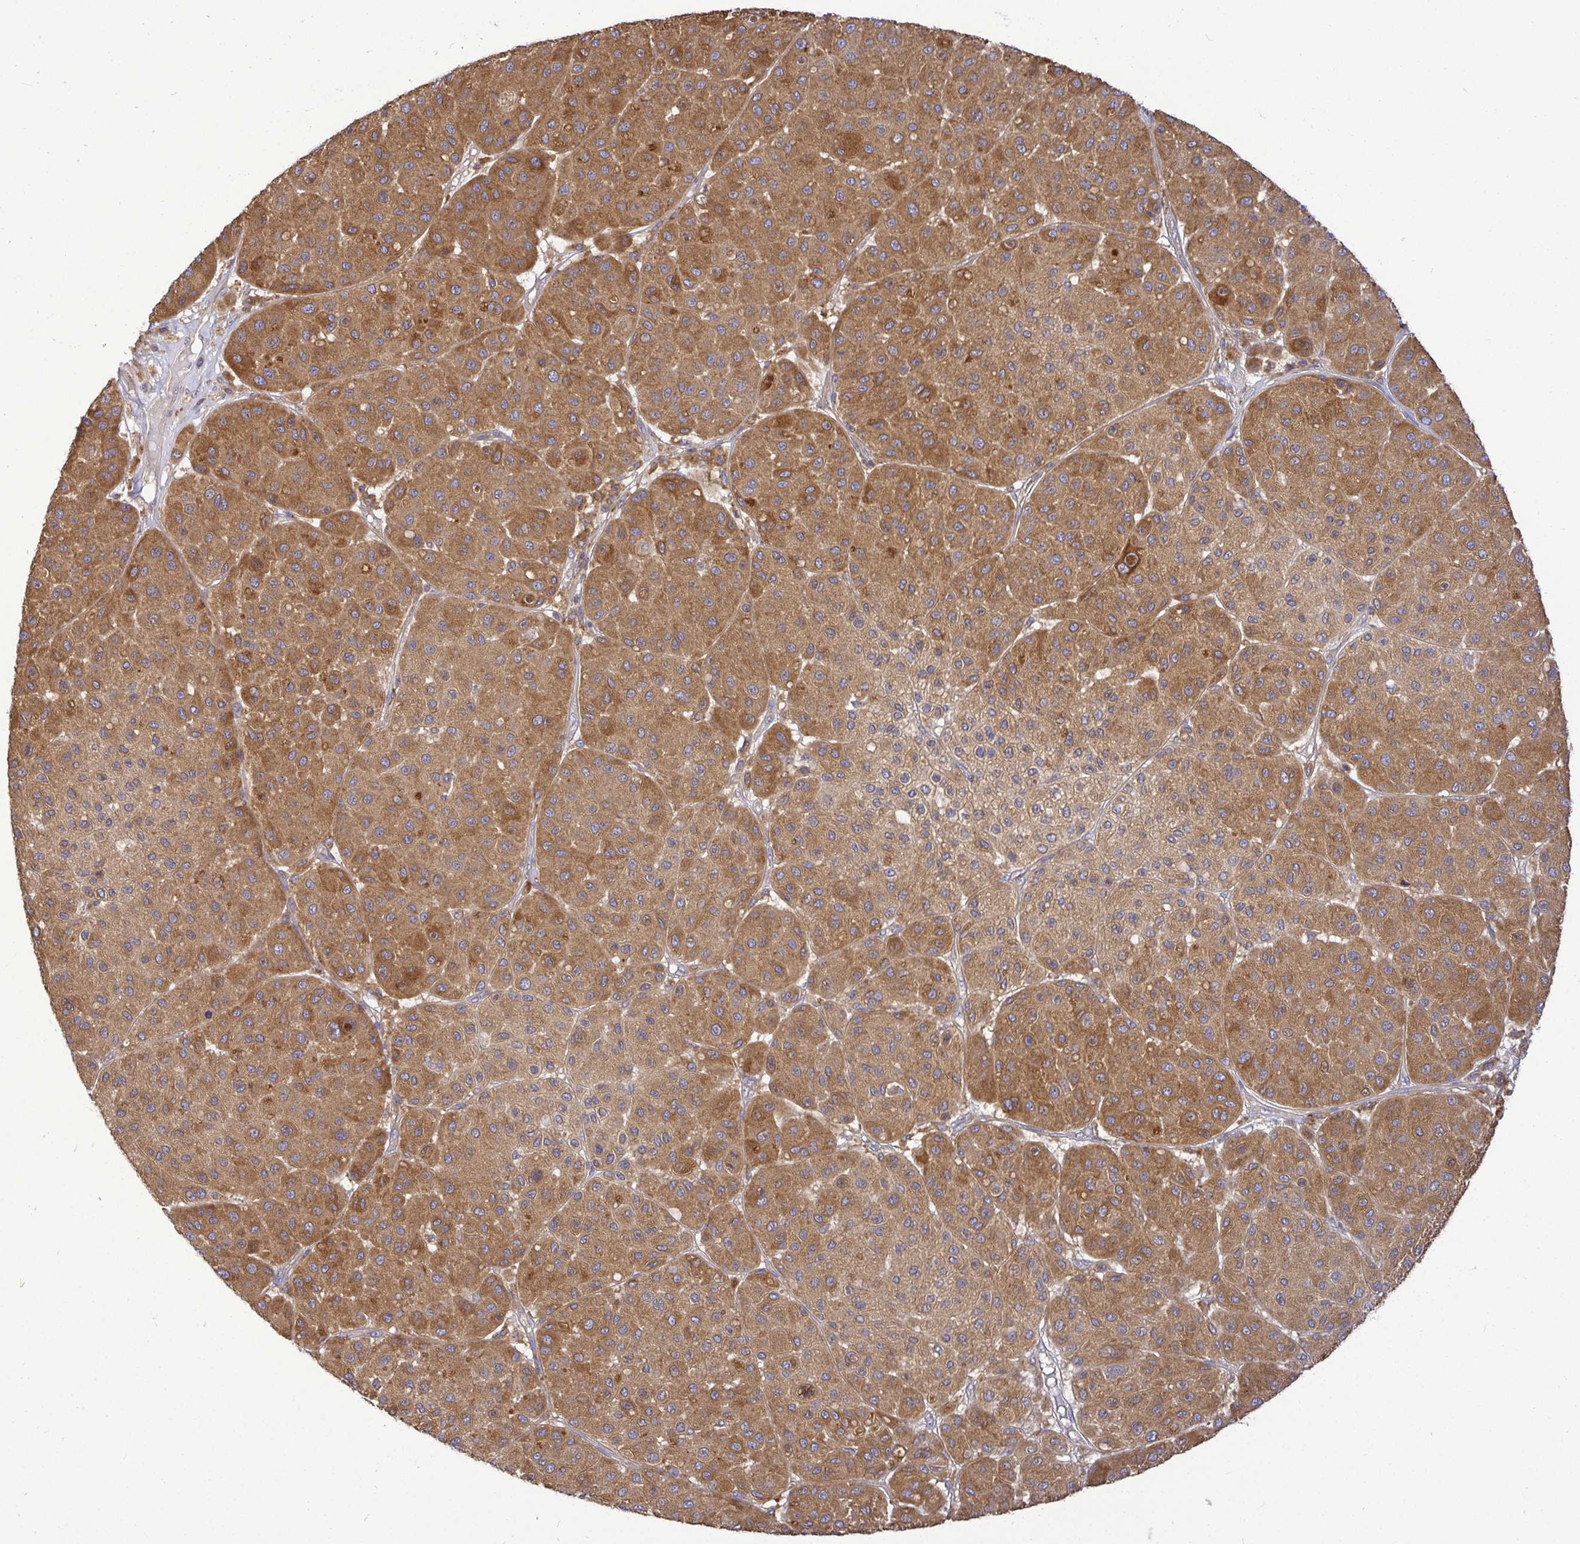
{"staining": {"intensity": "moderate", "quantity": ">75%", "location": "cytoplasmic/membranous"}, "tissue": "melanoma", "cell_type": "Tumor cells", "image_type": "cancer", "snomed": [{"axis": "morphology", "description": "Malignant melanoma, Metastatic site"}, {"axis": "topography", "description": "Smooth muscle"}], "caption": "High-magnification brightfield microscopy of malignant melanoma (metastatic site) stained with DAB (3,3'-diaminobenzidine) (brown) and counterstained with hematoxylin (blue). tumor cells exhibit moderate cytoplasmic/membranous positivity is present in about>75% of cells.", "gene": "ATP6V1F", "patient": {"sex": "male", "age": 41}}